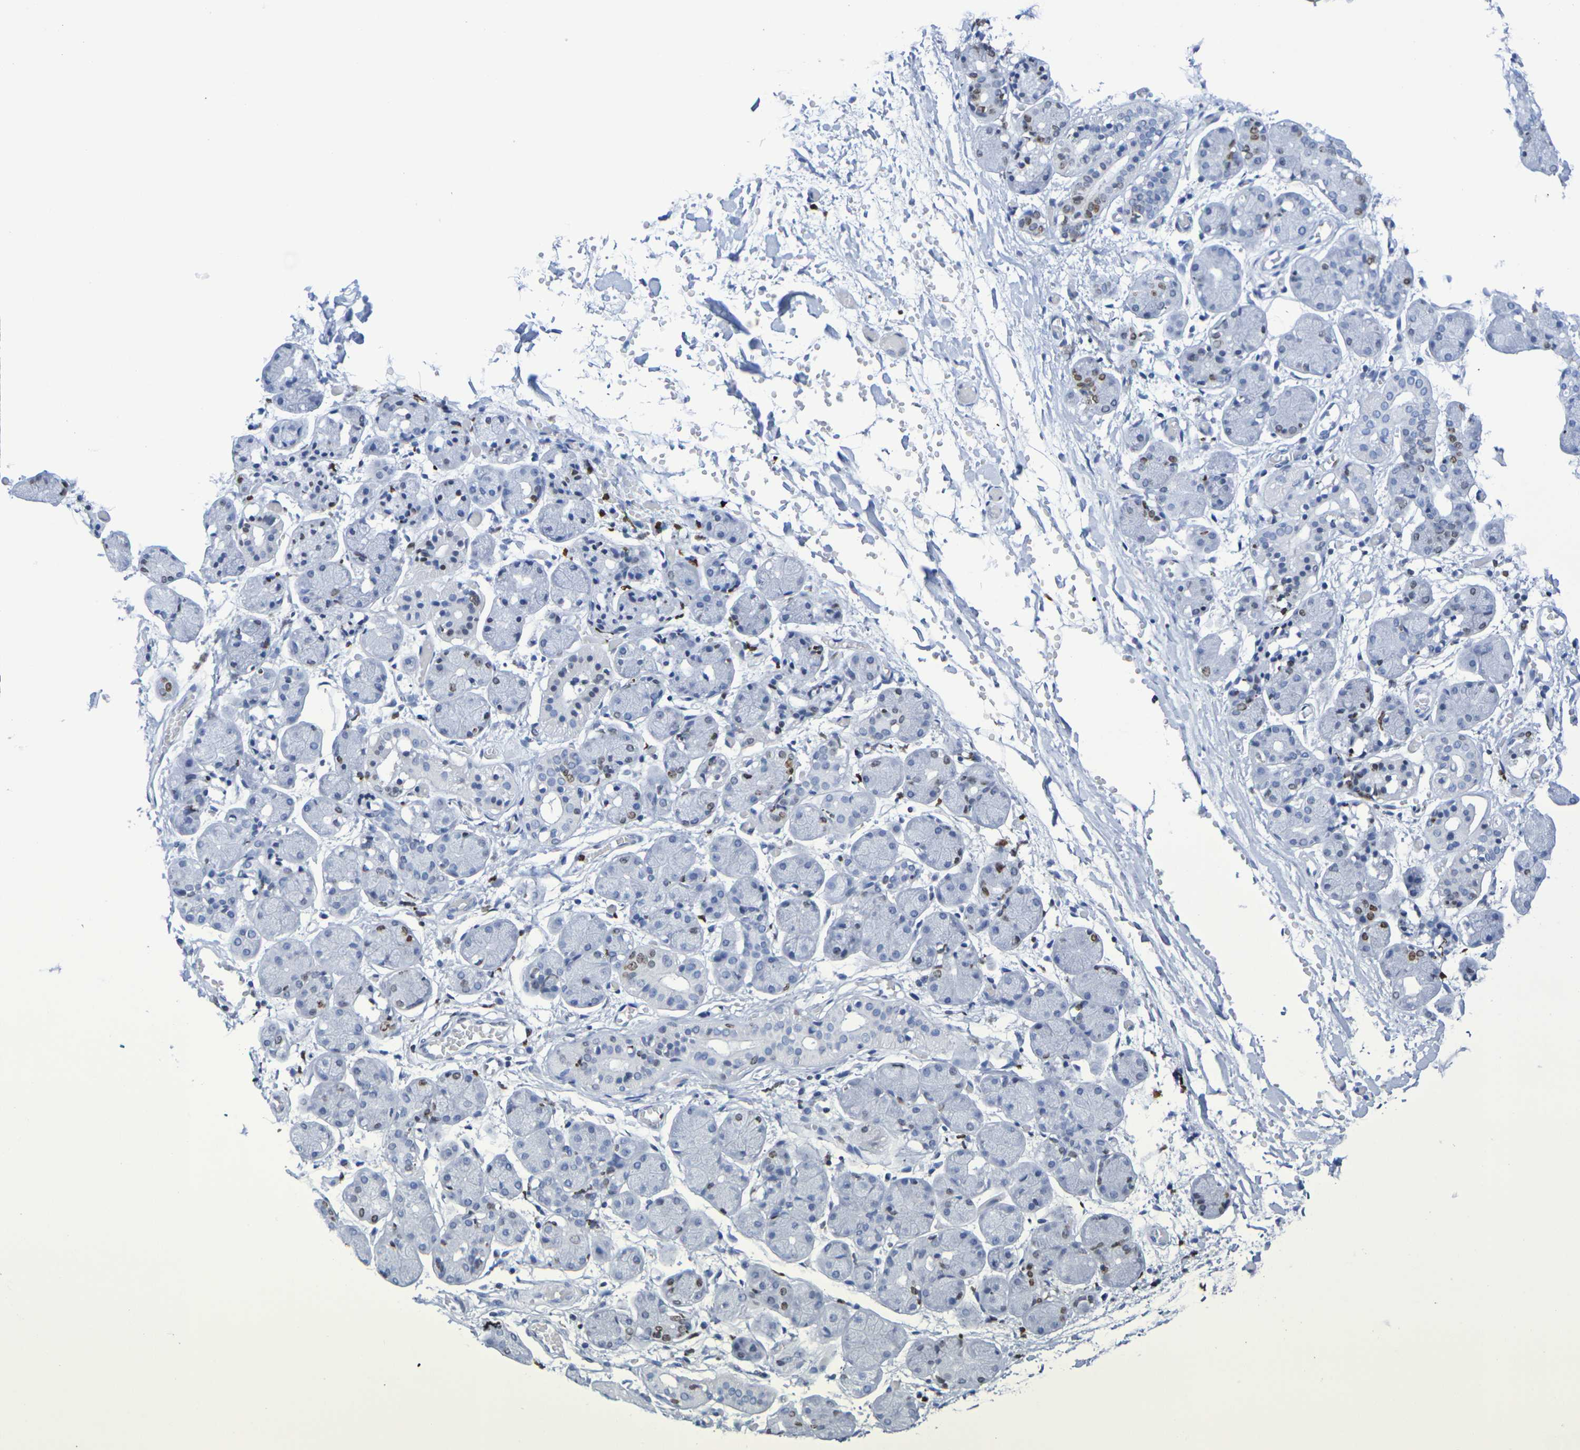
{"staining": {"intensity": "moderate", "quantity": "<25%", "location": "nuclear"}, "tissue": "salivary gland", "cell_type": "Glandular cells", "image_type": "normal", "snomed": [{"axis": "morphology", "description": "Normal tissue, NOS"}, {"axis": "topography", "description": "Salivary gland"}], "caption": "Benign salivary gland was stained to show a protein in brown. There is low levels of moderate nuclear staining in approximately <25% of glandular cells. (Stains: DAB (3,3'-diaminobenzidine) in brown, nuclei in blue, Microscopy: brightfield microscopy at high magnification).", "gene": "H1", "patient": {"sex": "female", "age": 24}}